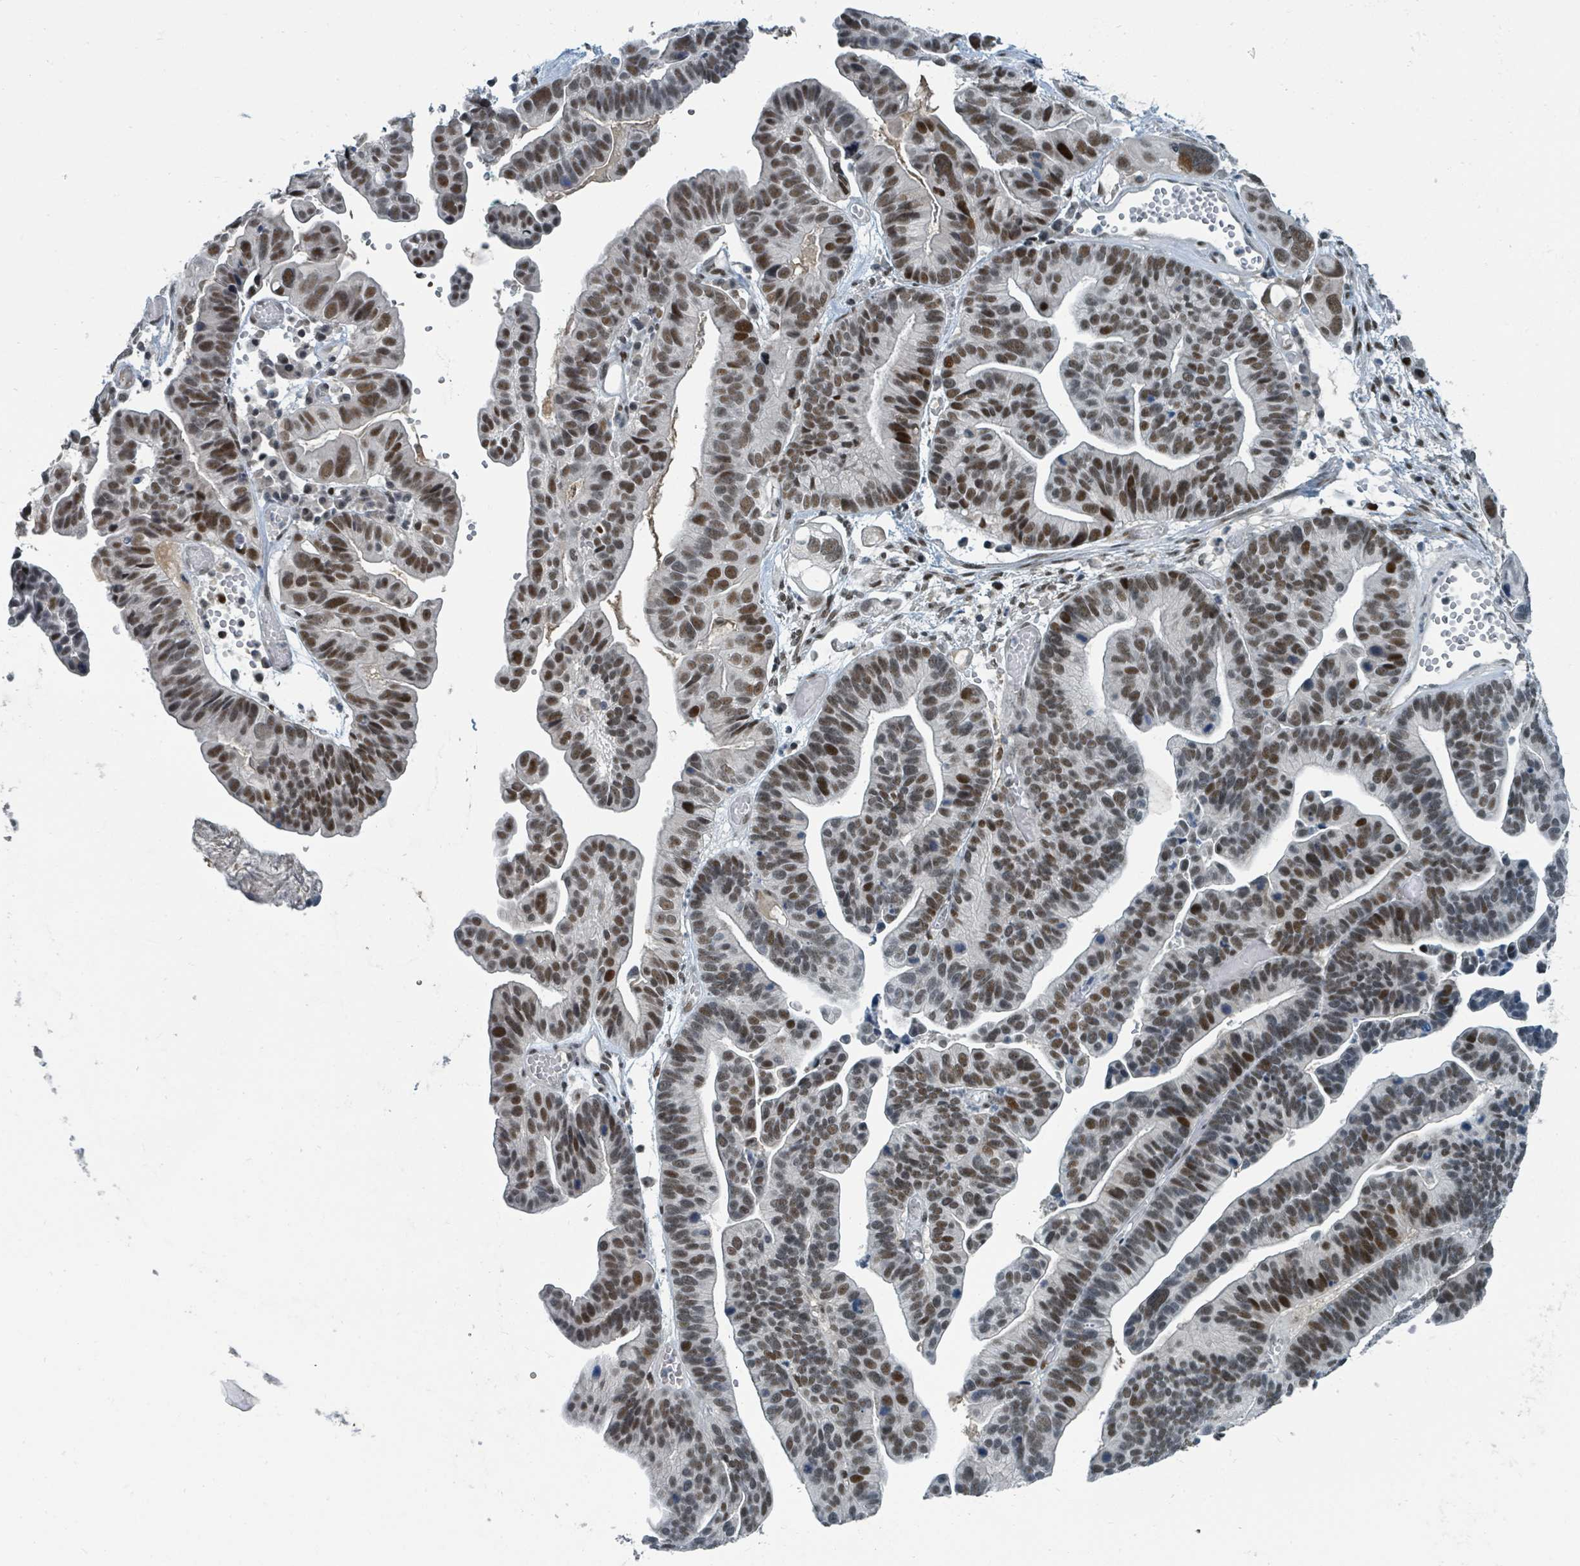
{"staining": {"intensity": "moderate", "quantity": ">75%", "location": "nuclear"}, "tissue": "ovarian cancer", "cell_type": "Tumor cells", "image_type": "cancer", "snomed": [{"axis": "morphology", "description": "Cystadenocarcinoma, serous, NOS"}, {"axis": "topography", "description": "Ovary"}], "caption": "An image of serous cystadenocarcinoma (ovarian) stained for a protein exhibits moderate nuclear brown staining in tumor cells. (DAB IHC with brightfield microscopy, high magnification).", "gene": "UCK1", "patient": {"sex": "female", "age": 56}}